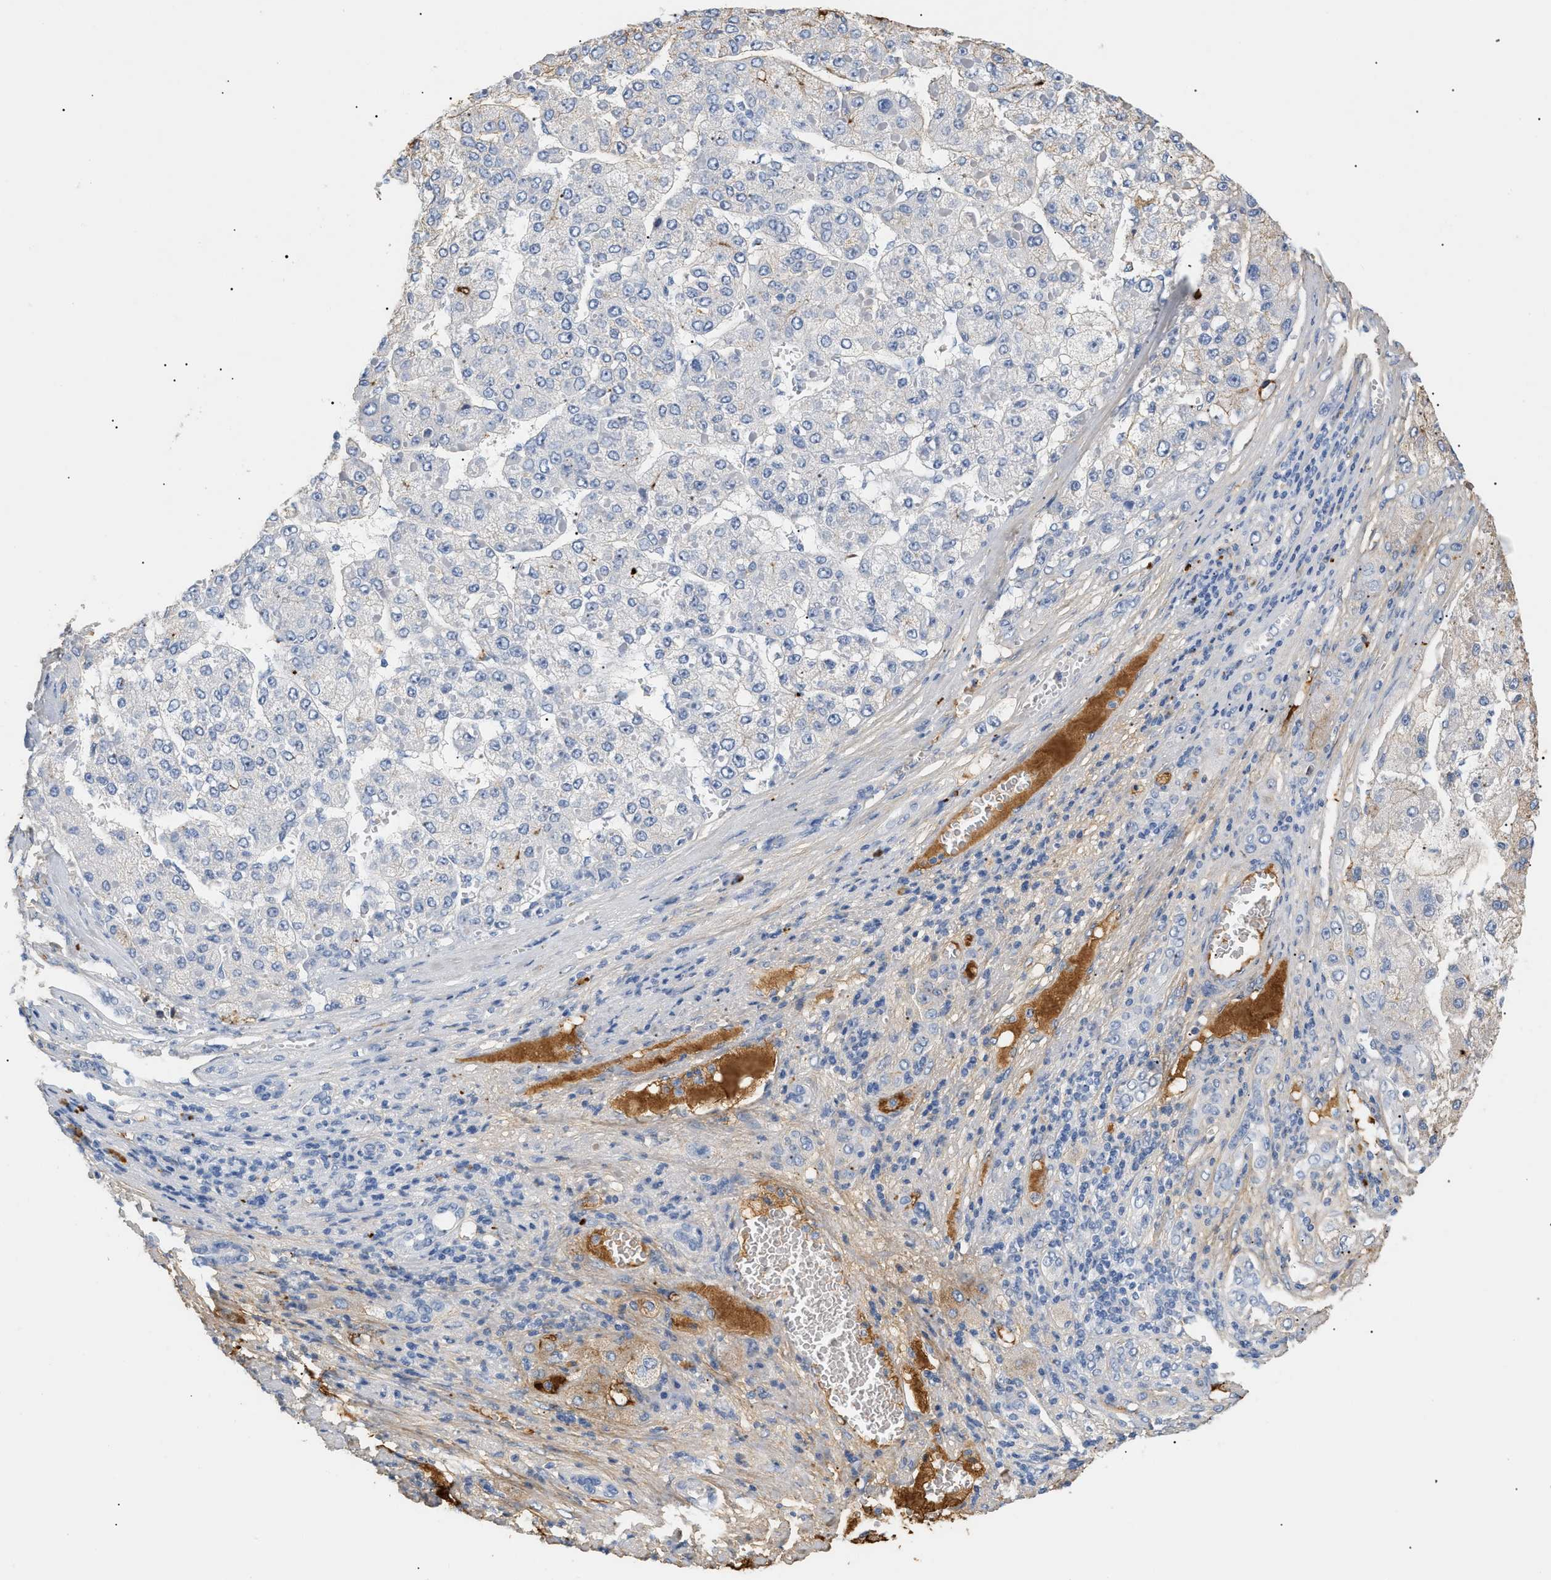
{"staining": {"intensity": "negative", "quantity": "none", "location": "none"}, "tissue": "liver cancer", "cell_type": "Tumor cells", "image_type": "cancer", "snomed": [{"axis": "morphology", "description": "Carcinoma, Hepatocellular, NOS"}, {"axis": "topography", "description": "Liver"}], "caption": "This is a photomicrograph of IHC staining of liver cancer (hepatocellular carcinoma), which shows no positivity in tumor cells.", "gene": "CFH", "patient": {"sex": "female", "age": 73}}